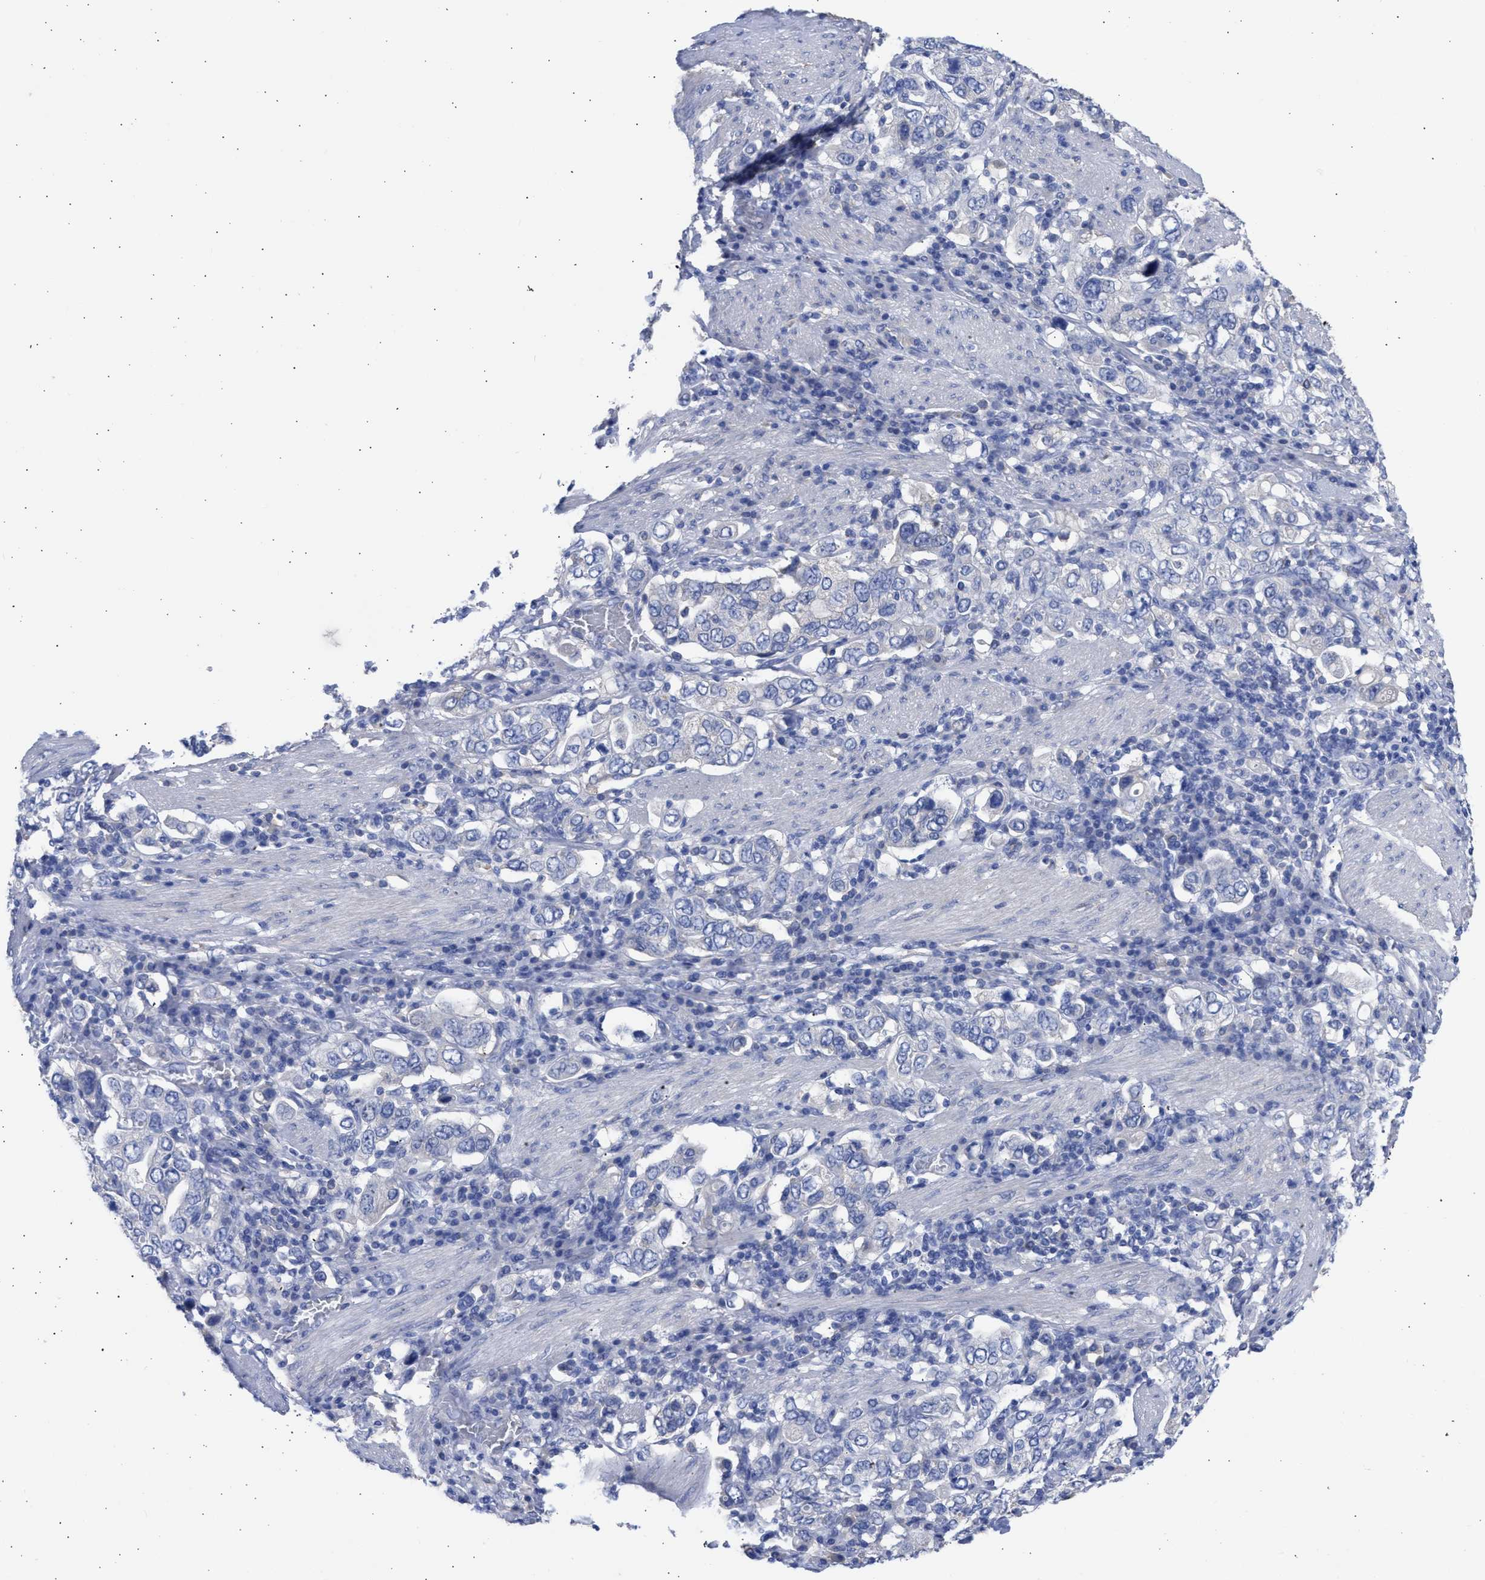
{"staining": {"intensity": "negative", "quantity": "none", "location": "none"}, "tissue": "stomach cancer", "cell_type": "Tumor cells", "image_type": "cancer", "snomed": [{"axis": "morphology", "description": "Adenocarcinoma, NOS"}, {"axis": "topography", "description": "Stomach, upper"}], "caption": "An immunohistochemistry (IHC) image of adenocarcinoma (stomach) is shown. There is no staining in tumor cells of adenocarcinoma (stomach).", "gene": "RSPH1", "patient": {"sex": "male", "age": 62}}